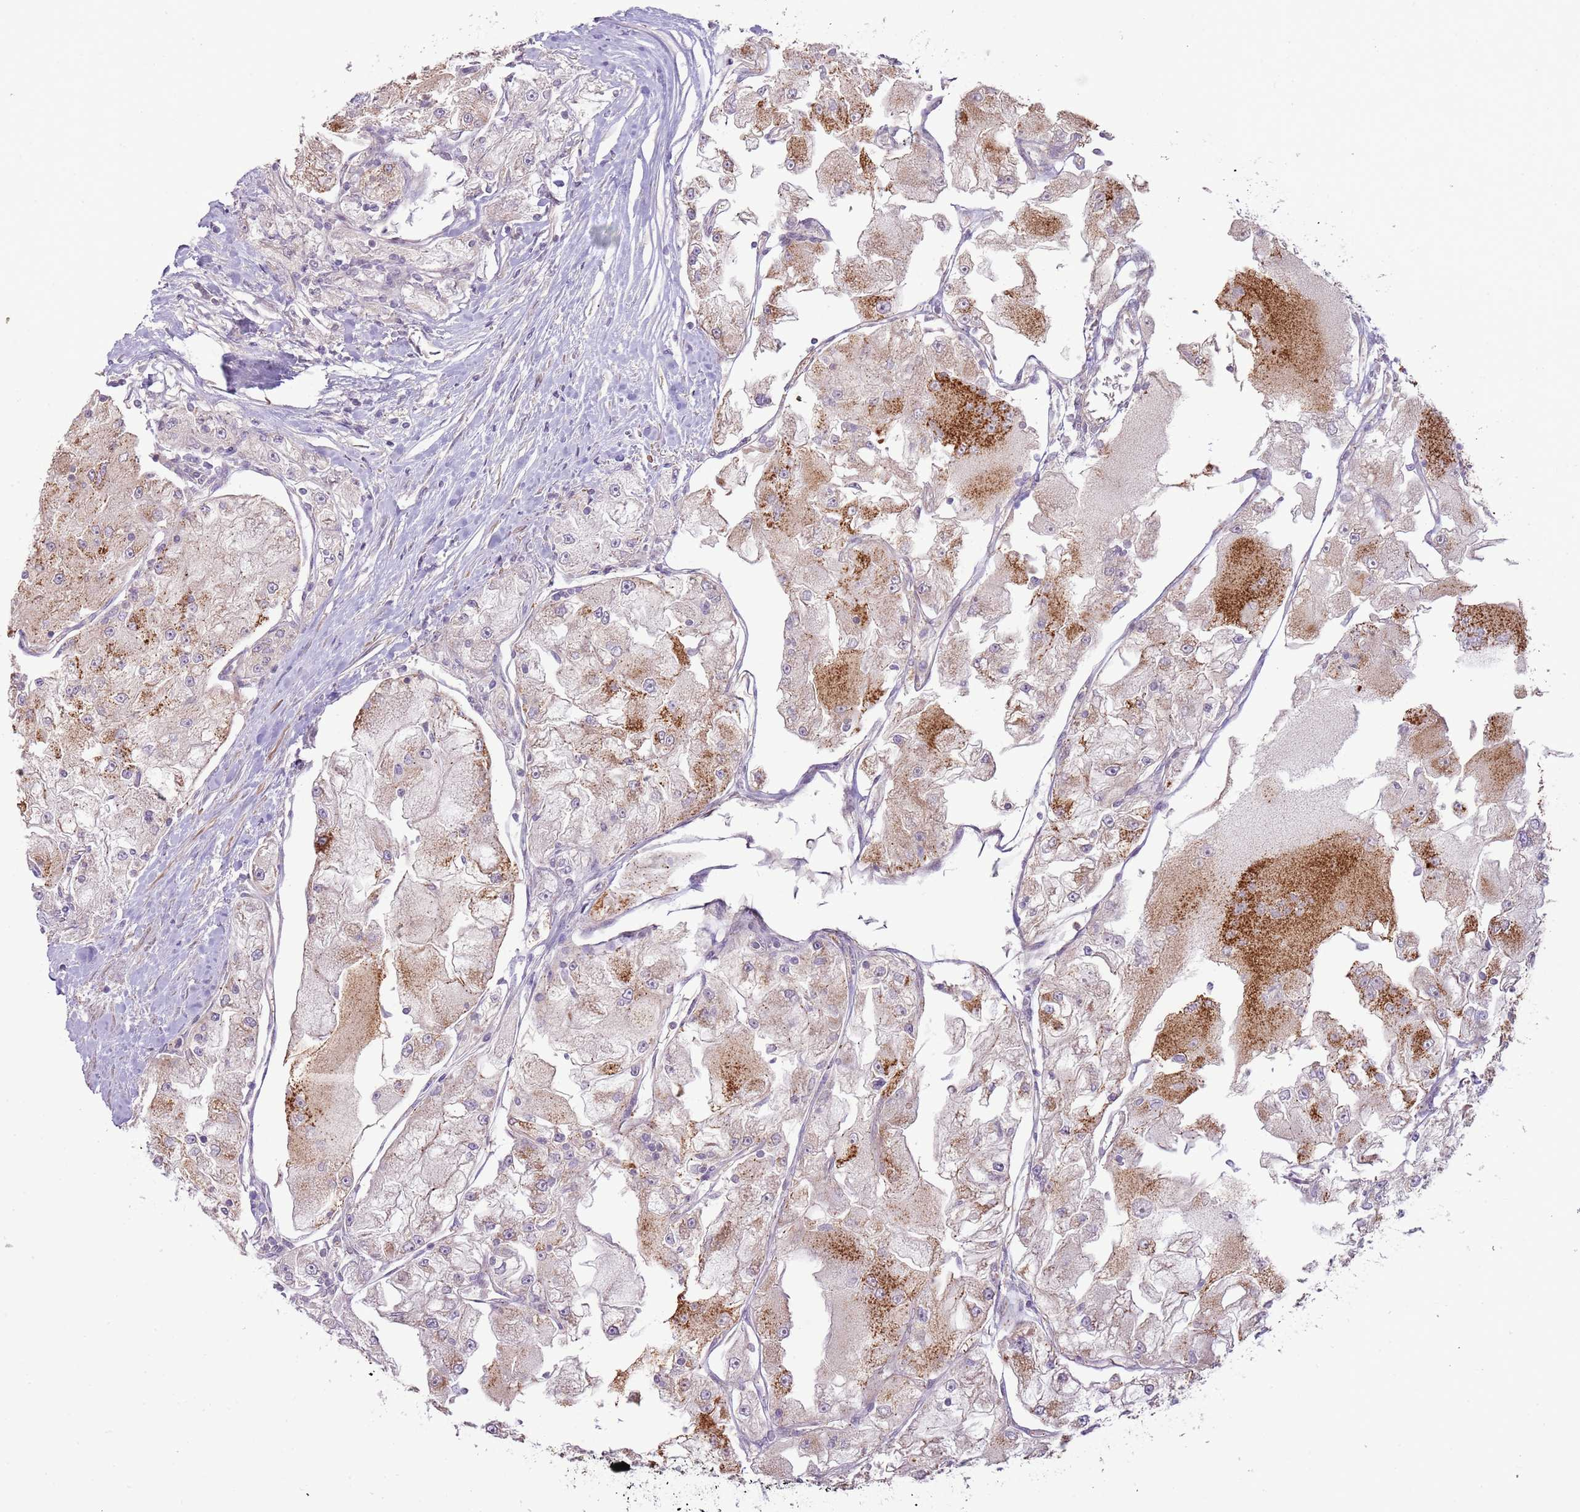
{"staining": {"intensity": "moderate", "quantity": "<25%", "location": "cytoplasmic/membranous"}, "tissue": "renal cancer", "cell_type": "Tumor cells", "image_type": "cancer", "snomed": [{"axis": "morphology", "description": "Adenocarcinoma, NOS"}, {"axis": "topography", "description": "Kidney"}], "caption": "Brown immunohistochemical staining in adenocarcinoma (renal) reveals moderate cytoplasmic/membranous positivity in approximately <25% of tumor cells.", "gene": "DTD2", "patient": {"sex": "female", "age": 72}}